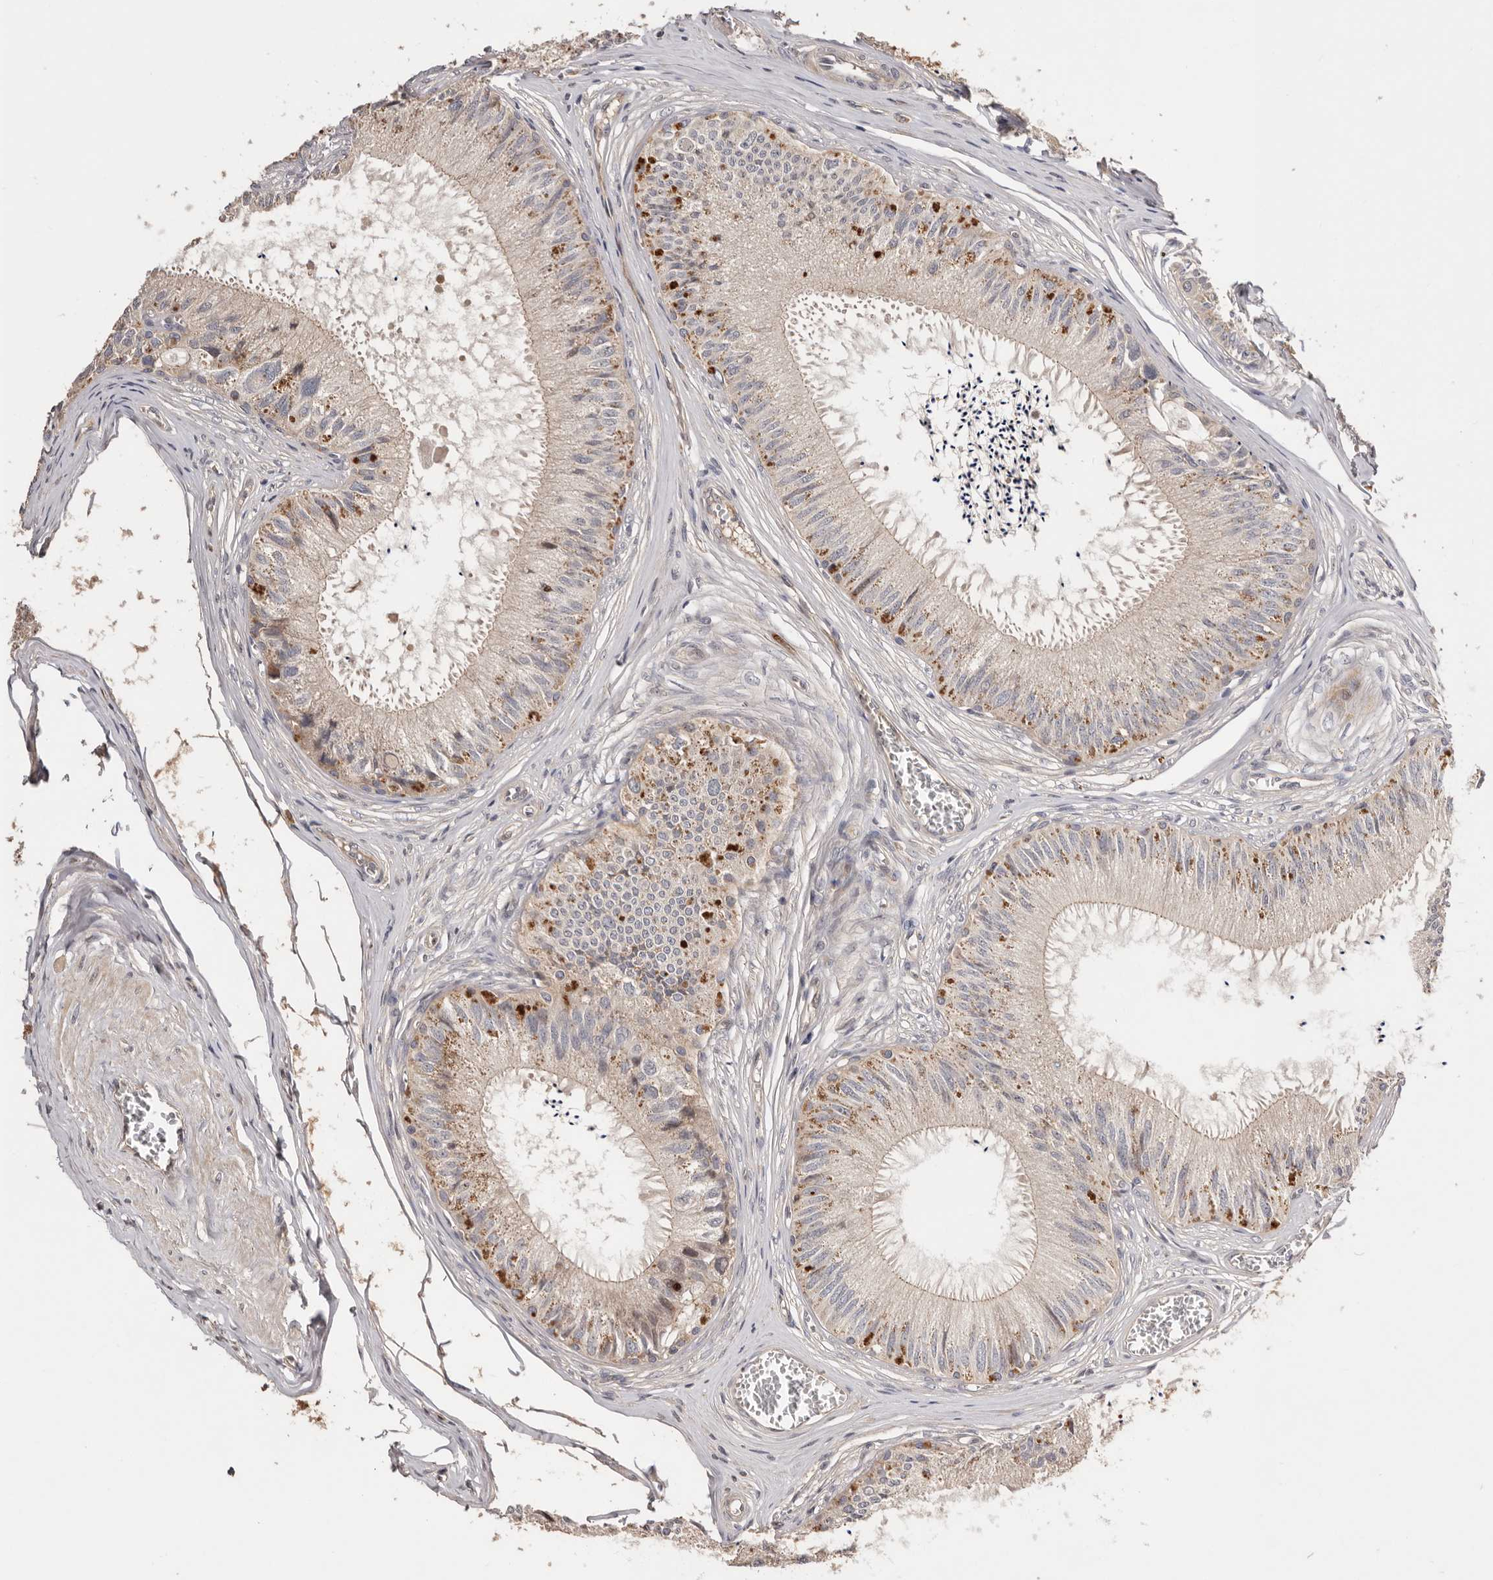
{"staining": {"intensity": "moderate", "quantity": "25%-75%", "location": "cytoplasmic/membranous"}, "tissue": "epididymis", "cell_type": "Glandular cells", "image_type": "normal", "snomed": [{"axis": "morphology", "description": "Normal tissue, NOS"}, {"axis": "topography", "description": "Epididymis"}], "caption": "Immunohistochemistry of unremarkable human epididymis reveals medium levels of moderate cytoplasmic/membranous positivity in about 25%-75% of glandular cells.", "gene": "DOP1A", "patient": {"sex": "male", "age": 79}}